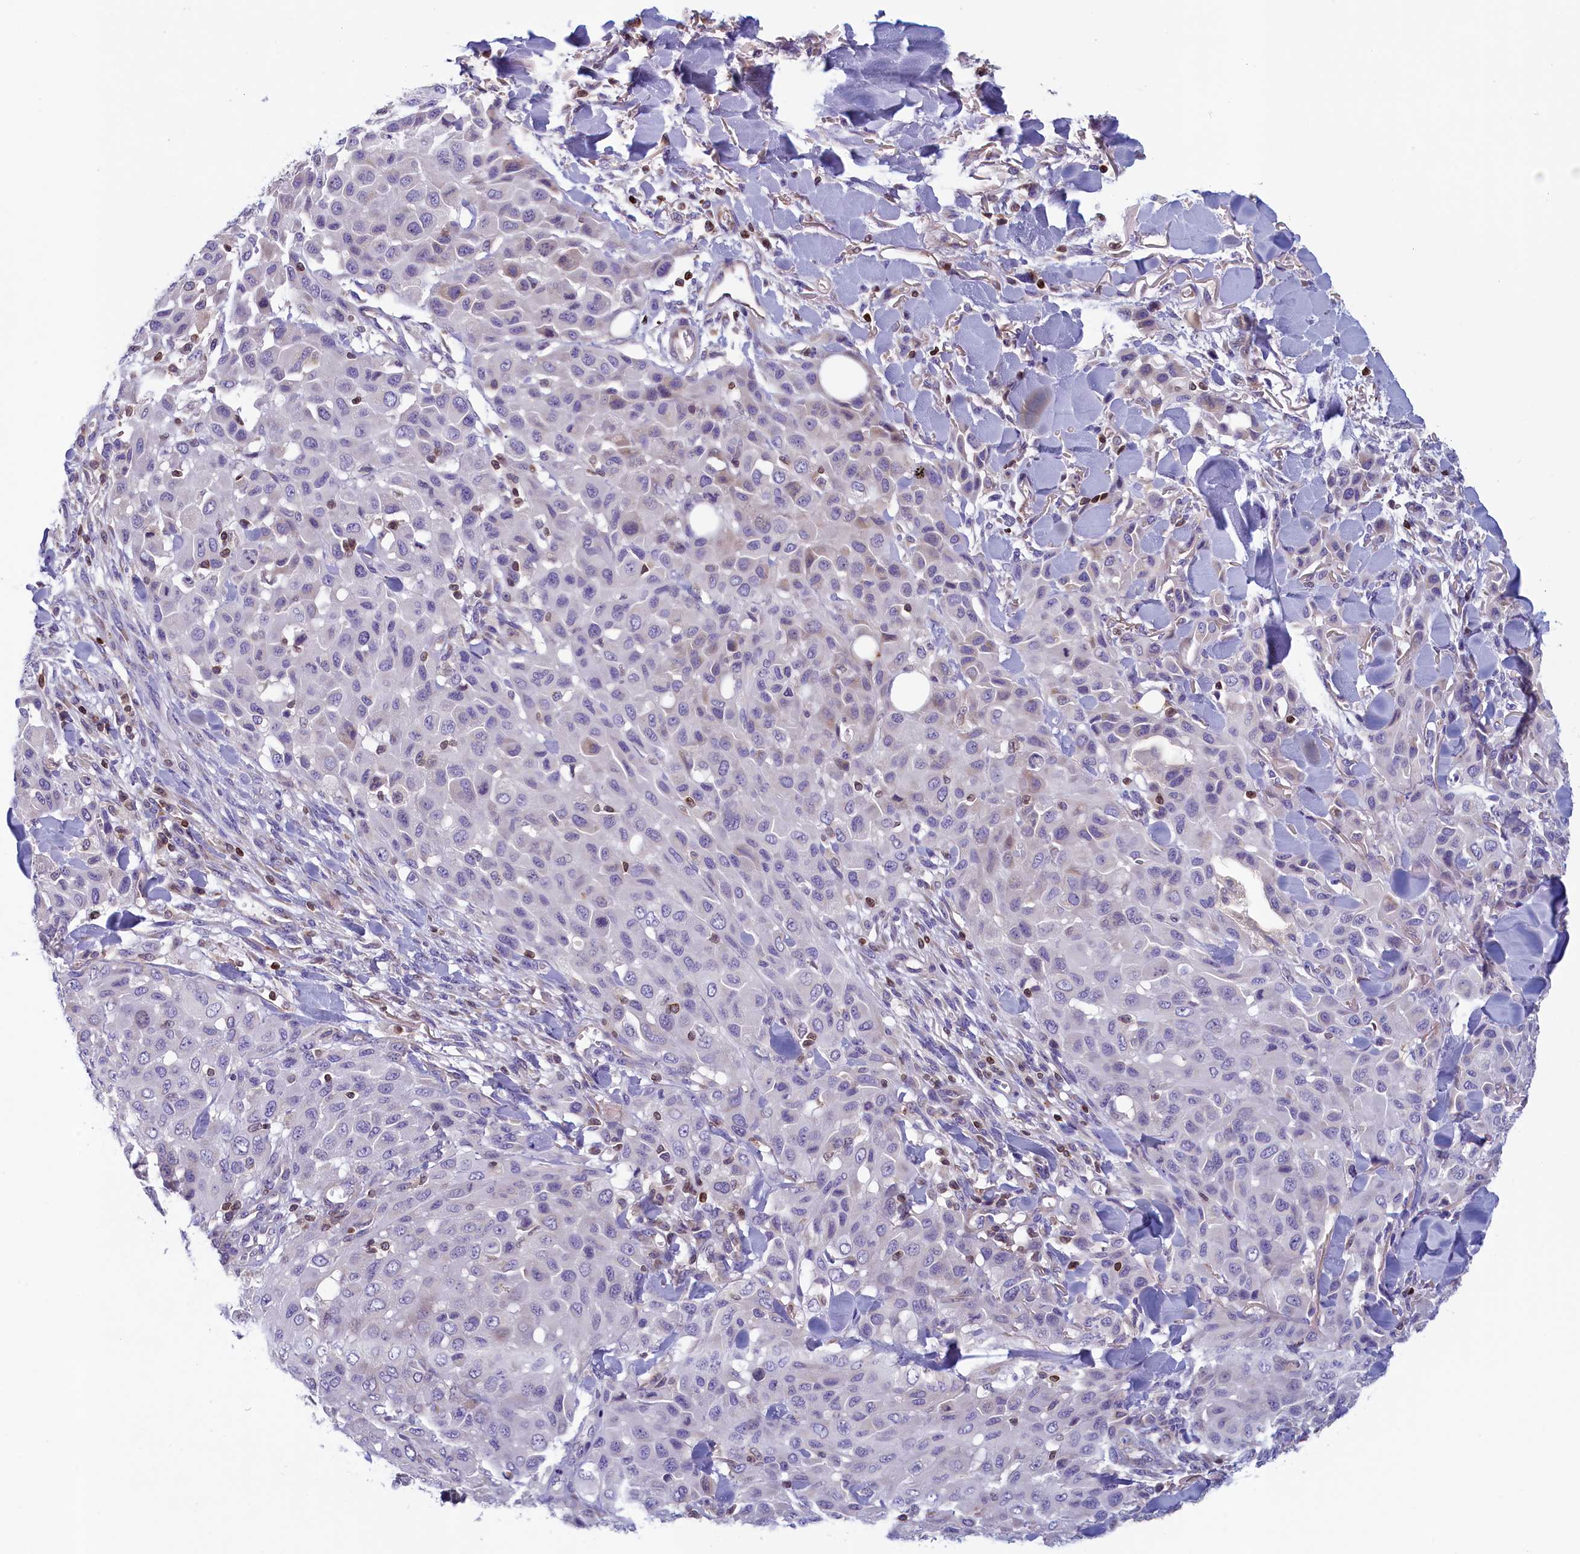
{"staining": {"intensity": "negative", "quantity": "none", "location": "none"}, "tissue": "melanoma", "cell_type": "Tumor cells", "image_type": "cancer", "snomed": [{"axis": "morphology", "description": "Malignant melanoma, Metastatic site"}, {"axis": "topography", "description": "Skin"}], "caption": "Tumor cells show no significant protein expression in melanoma.", "gene": "TRAF3IP3", "patient": {"sex": "female", "age": 81}}